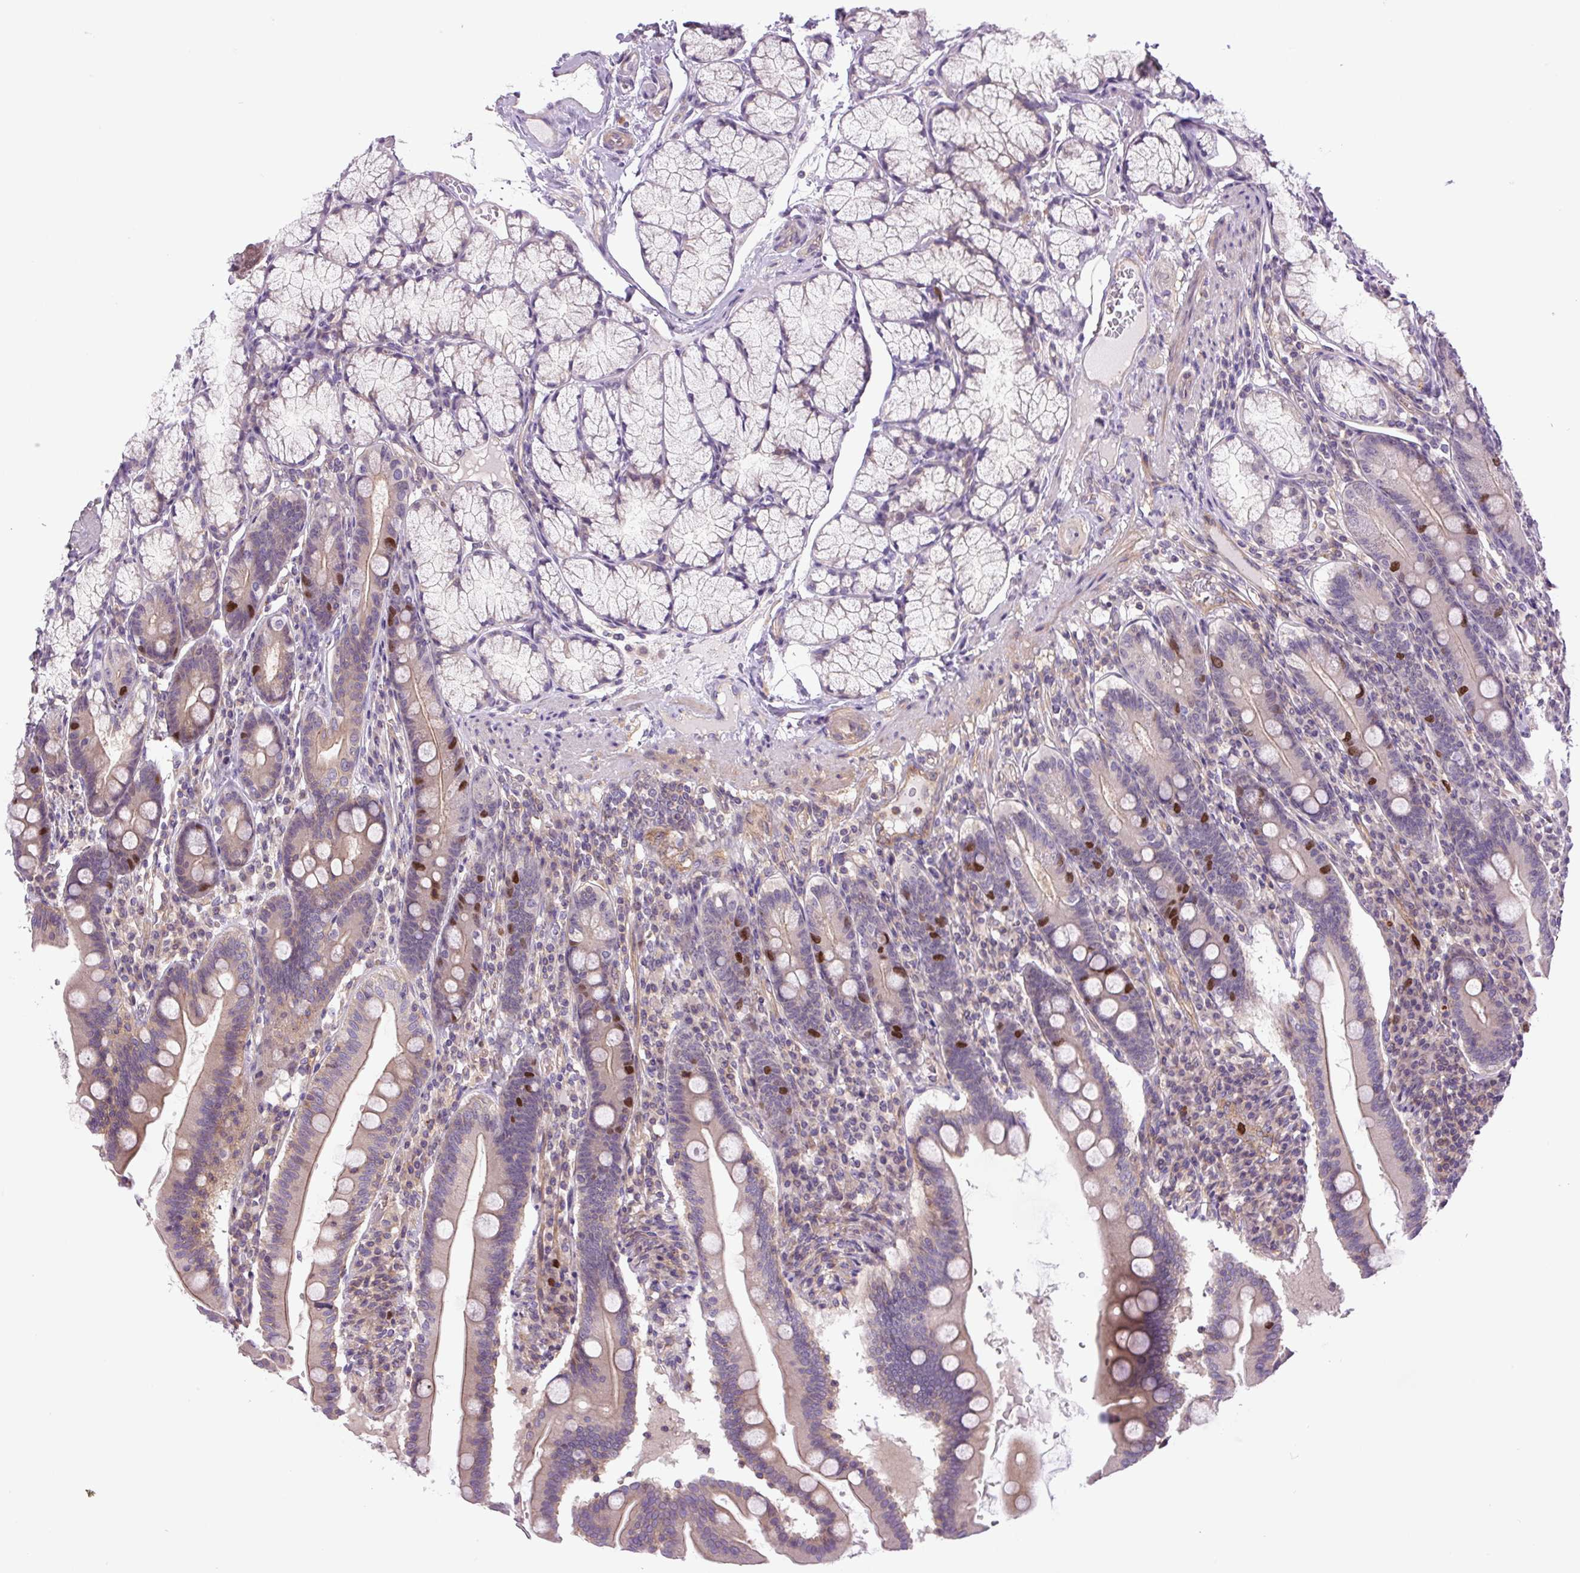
{"staining": {"intensity": "moderate", "quantity": "25%-75%", "location": "cytoplasmic/membranous,nuclear"}, "tissue": "duodenum", "cell_type": "Glandular cells", "image_type": "normal", "snomed": [{"axis": "morphology", "description": "Normal tissue, NOS"}, {"axis": "topography", "description": "Duodenum"}], "caption": "A high-resolution micrograph shows IHC staining of unremarkable duodenum, which shows moderate cytoplasmic/membranous,nuclear positivity in about 25%-75% of glandular cells.", "gene": "KIFC1", "patient": {"sex": "female", "age": 67}}